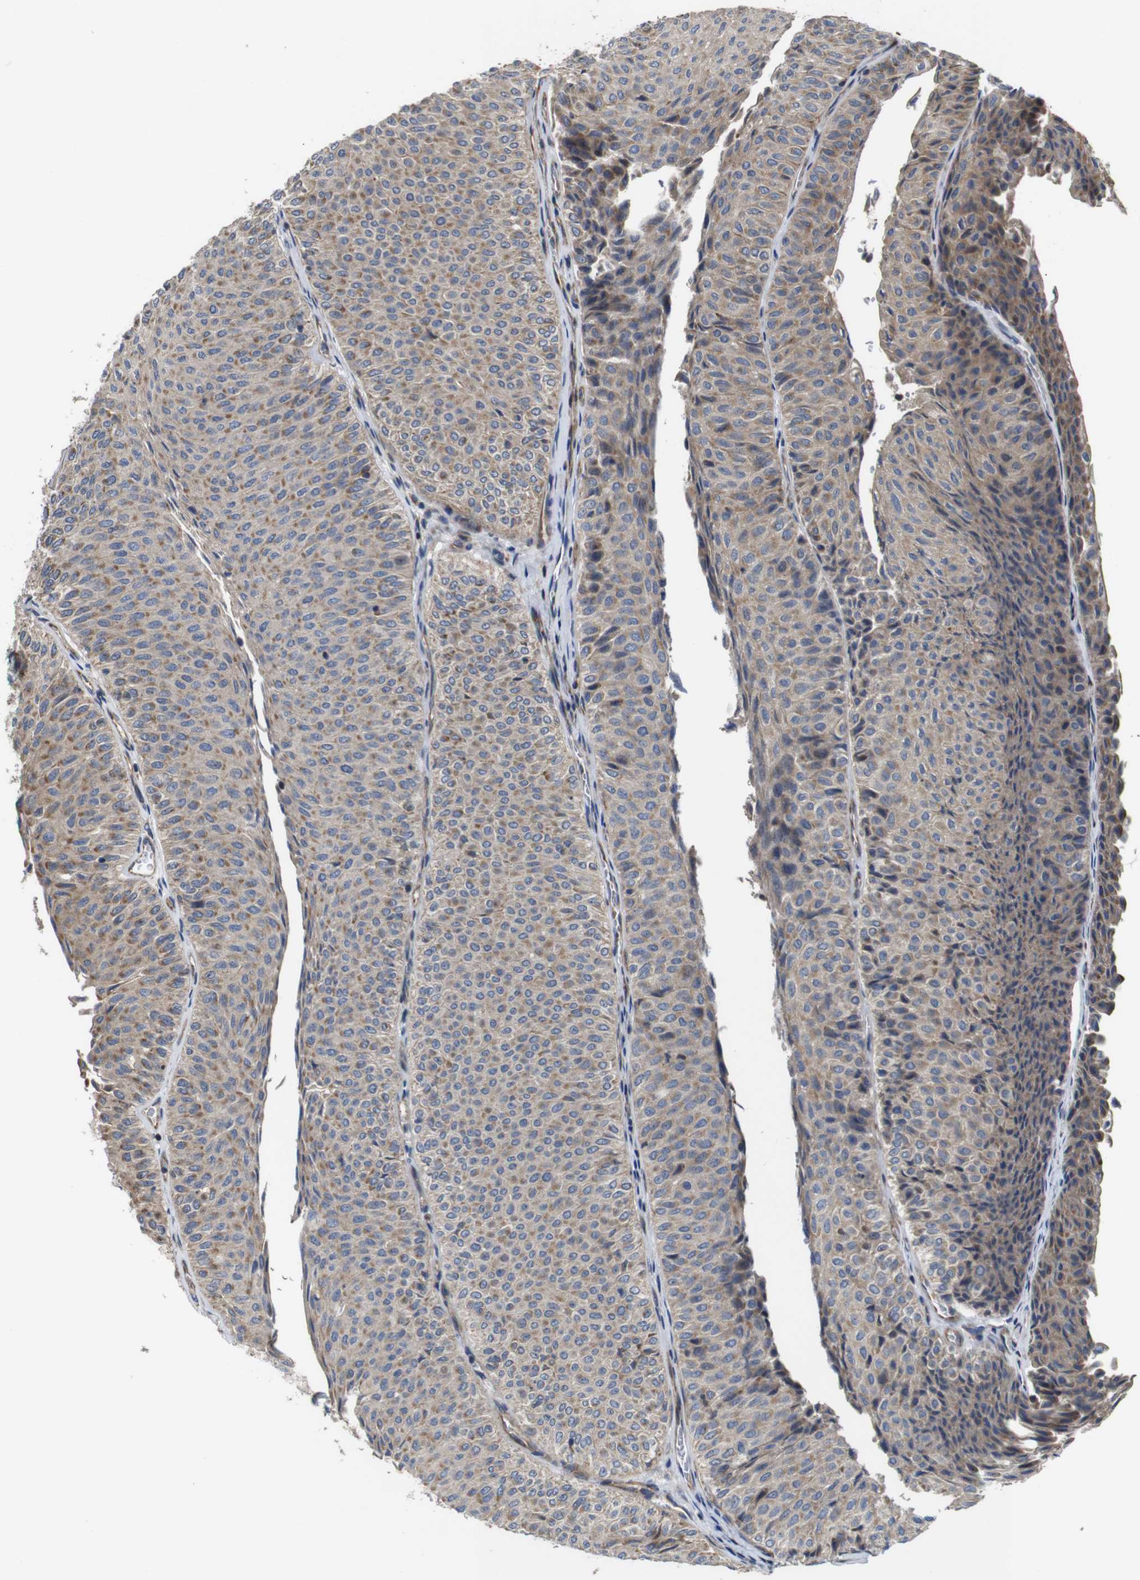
{"staining": {"intensity": "moderate", "quantity": ">75%", "location": "cytoplasmic/membranous"}, "tissue": "urothelial cancer", "cell_type": "Tumor cells", "image_type": "cancer", "snomed": [{"axis": "morphology", "description": "Urothelial carcinoma, Low grade"}, {"axis": "topography", "description": "Urinary bladder"}], "caption": "Urothelial cancer stained with IHC reveals moderate cytoplasmic/membranous positivity in about >75% of tumor cells.", "gene": "POMK", "patient": {"sex": "male", "age": 78}}